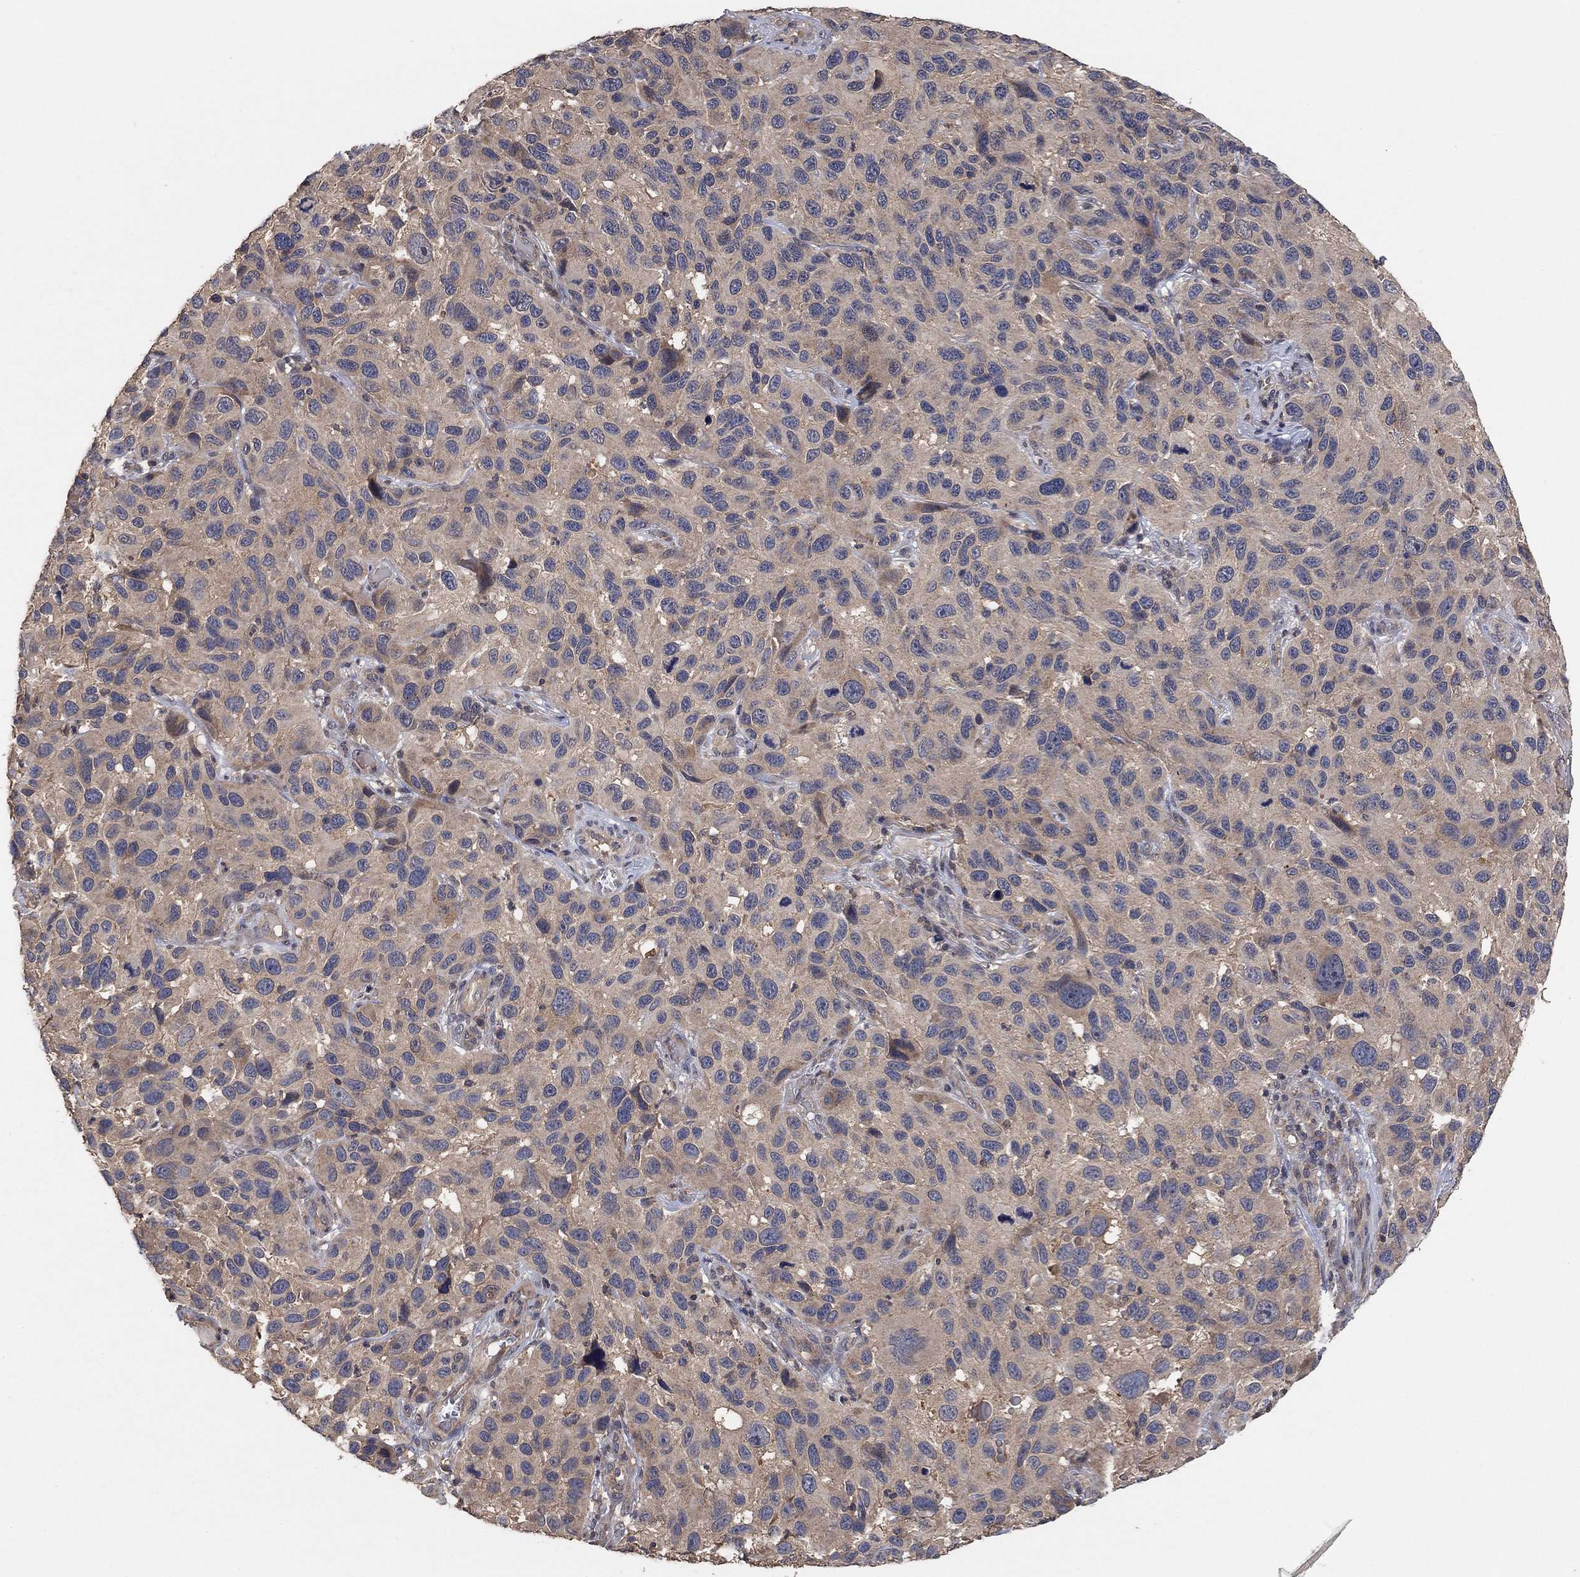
{"staining": {"intensity": "weak", "quantity": "<25%", "location": "cytoplasmic/membranous"}, "tissue": "melanoma", "cell_type": "Tumor cells", "image_type": "cancer", "snomed": [{"axis": "morphology", "description": "Malignant melanoma, NOS"}, {"axis": "topography", "description": "Skin"}], "caption": "Melanoma stained for a protein using immunohistochemistry (IHC) exhibits no expression tumor cells.", "gene": "CCDC43", "patient": {"sex": "male", "age": 53}}